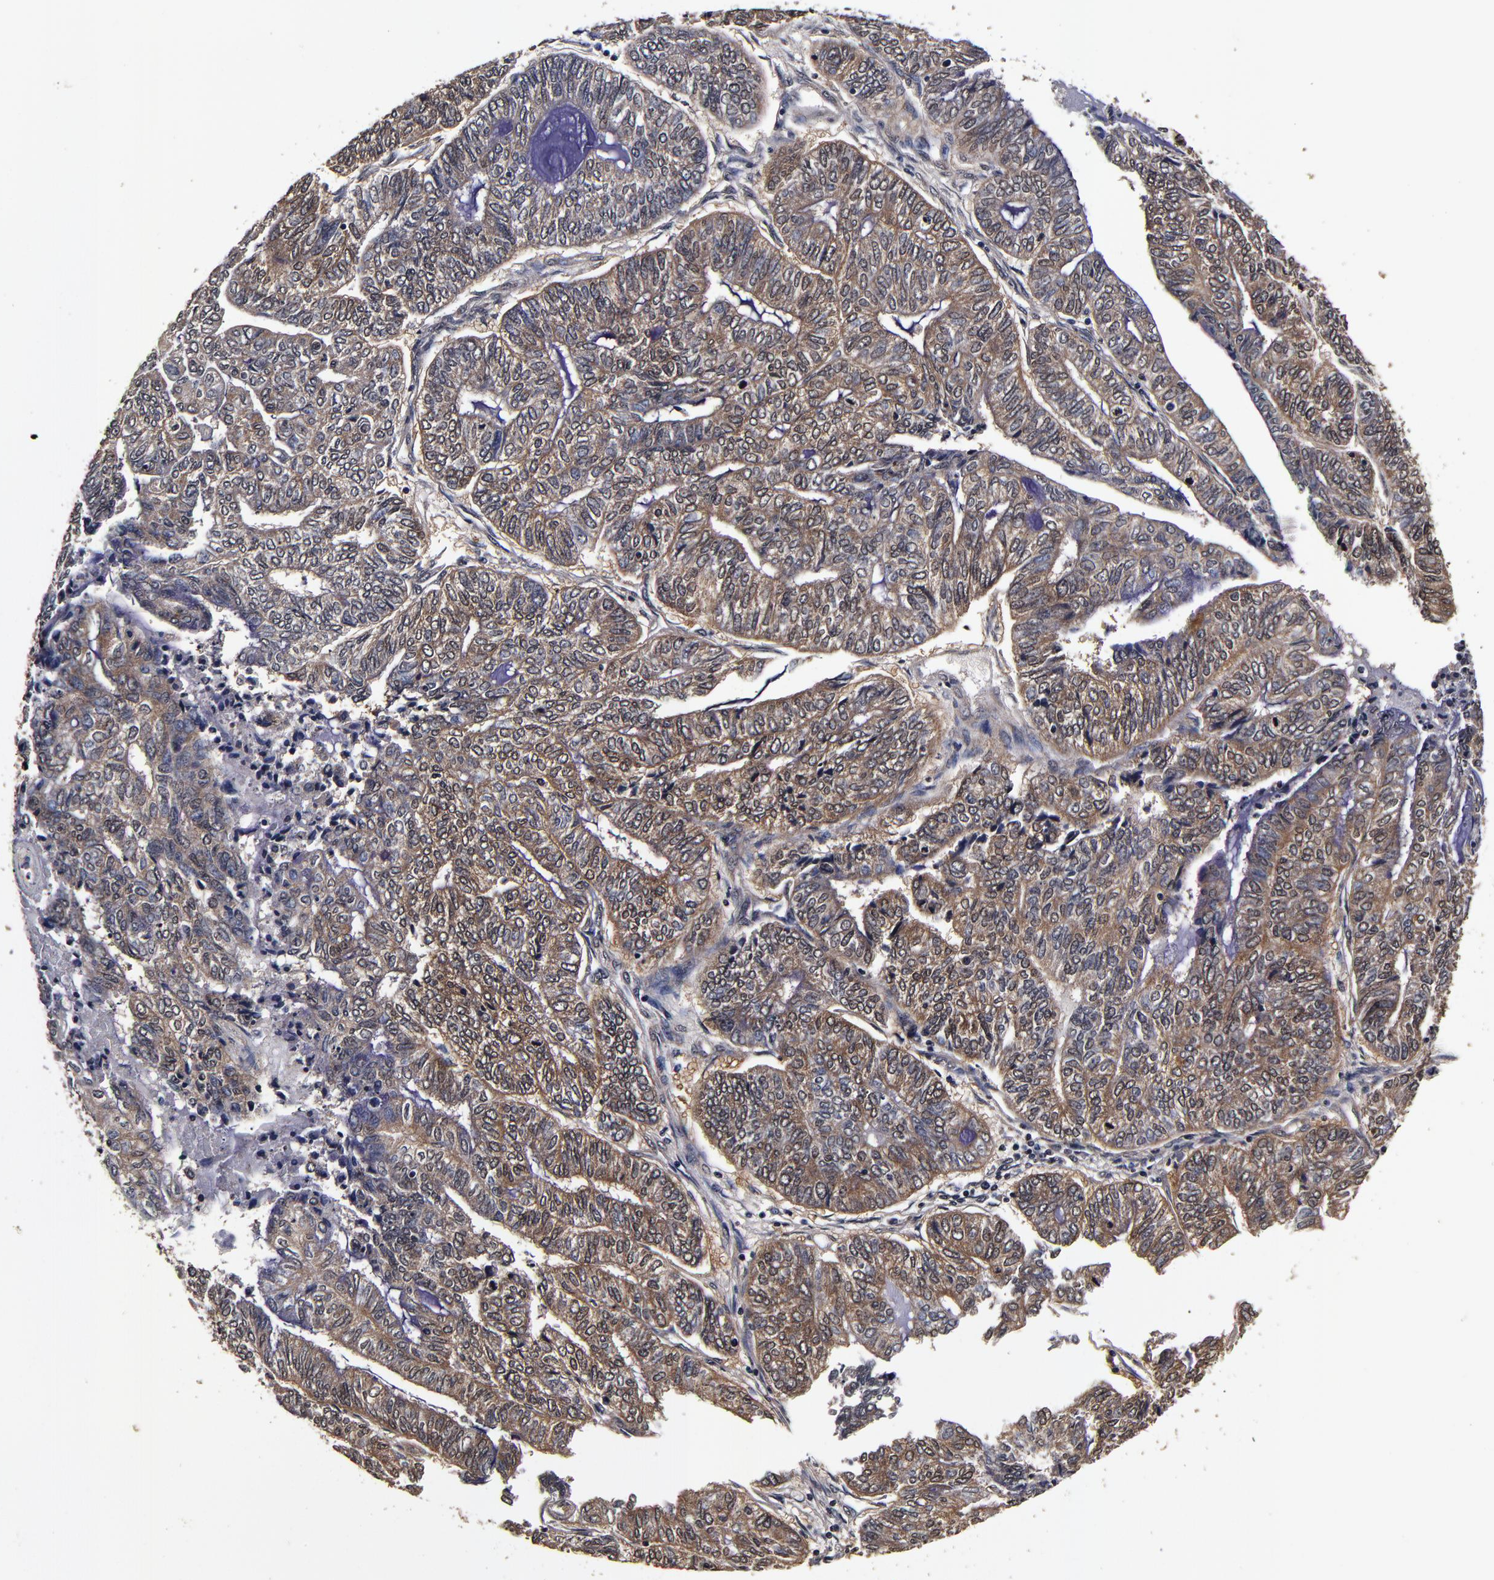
{"staining": {"intensity": "moderate", "quantity": ">75%", "location": "cytoplasmic/membranous"}, "tissue": "endometrial cancer", "cell_type": "Tumor cells", "image_type": "cancer", "snomed": [{"axis": "morphology", "description": "Adenocarcinoma, NOS"}, {"axis": "topography", "description": "Uterus"}, {"axis": "topography", "description": "Endometrium"}], "caption": "Protein expression analysis of human endometrial adenocarcinoma reveals moderate cytoplasmic/membranous positivity in approximately >75% of tumor cells.", "gene": "MMP15", "patient": {"sex": "female", "age": 70}}